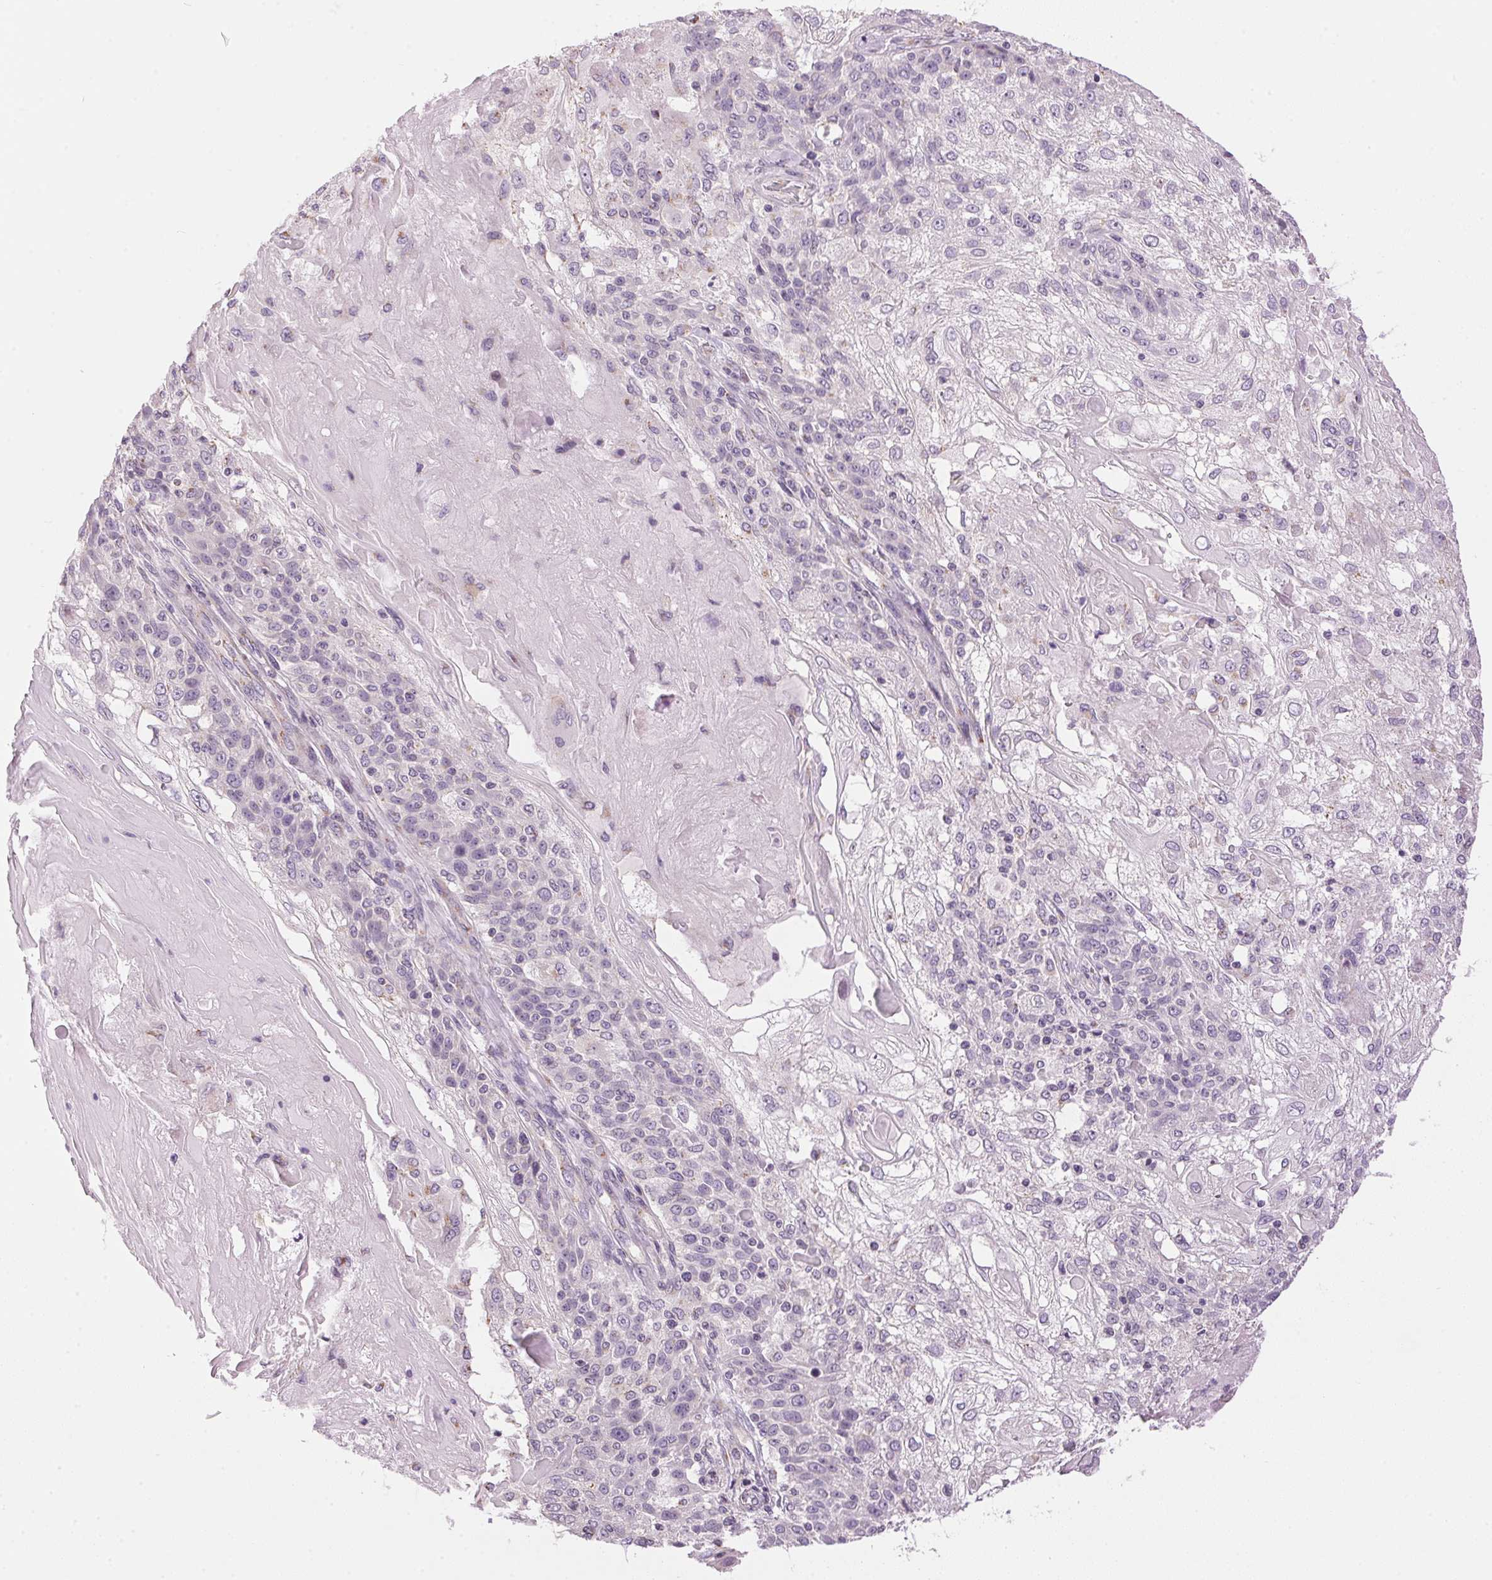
{"staining": {"intensity": "negative", "quantity": "none", "location": "none"}, "tissue": "skin cancer", "cell_type": "Tumor cells", "image_type": "cancer", "snomed": [{"axis": "morphology", "description": "Normal tissue, NOS"}, {"axis": "morphology", "description": "Squamous cell carcinoma, NOS"}, {"axis": "topography", "description": "Skin"}], "caption": "The micrograph demonstrates no significant staining in tumor cells of skin cancer.", "gene": "GOLPH3", "patient": {"sex": "female", "age": 83}}